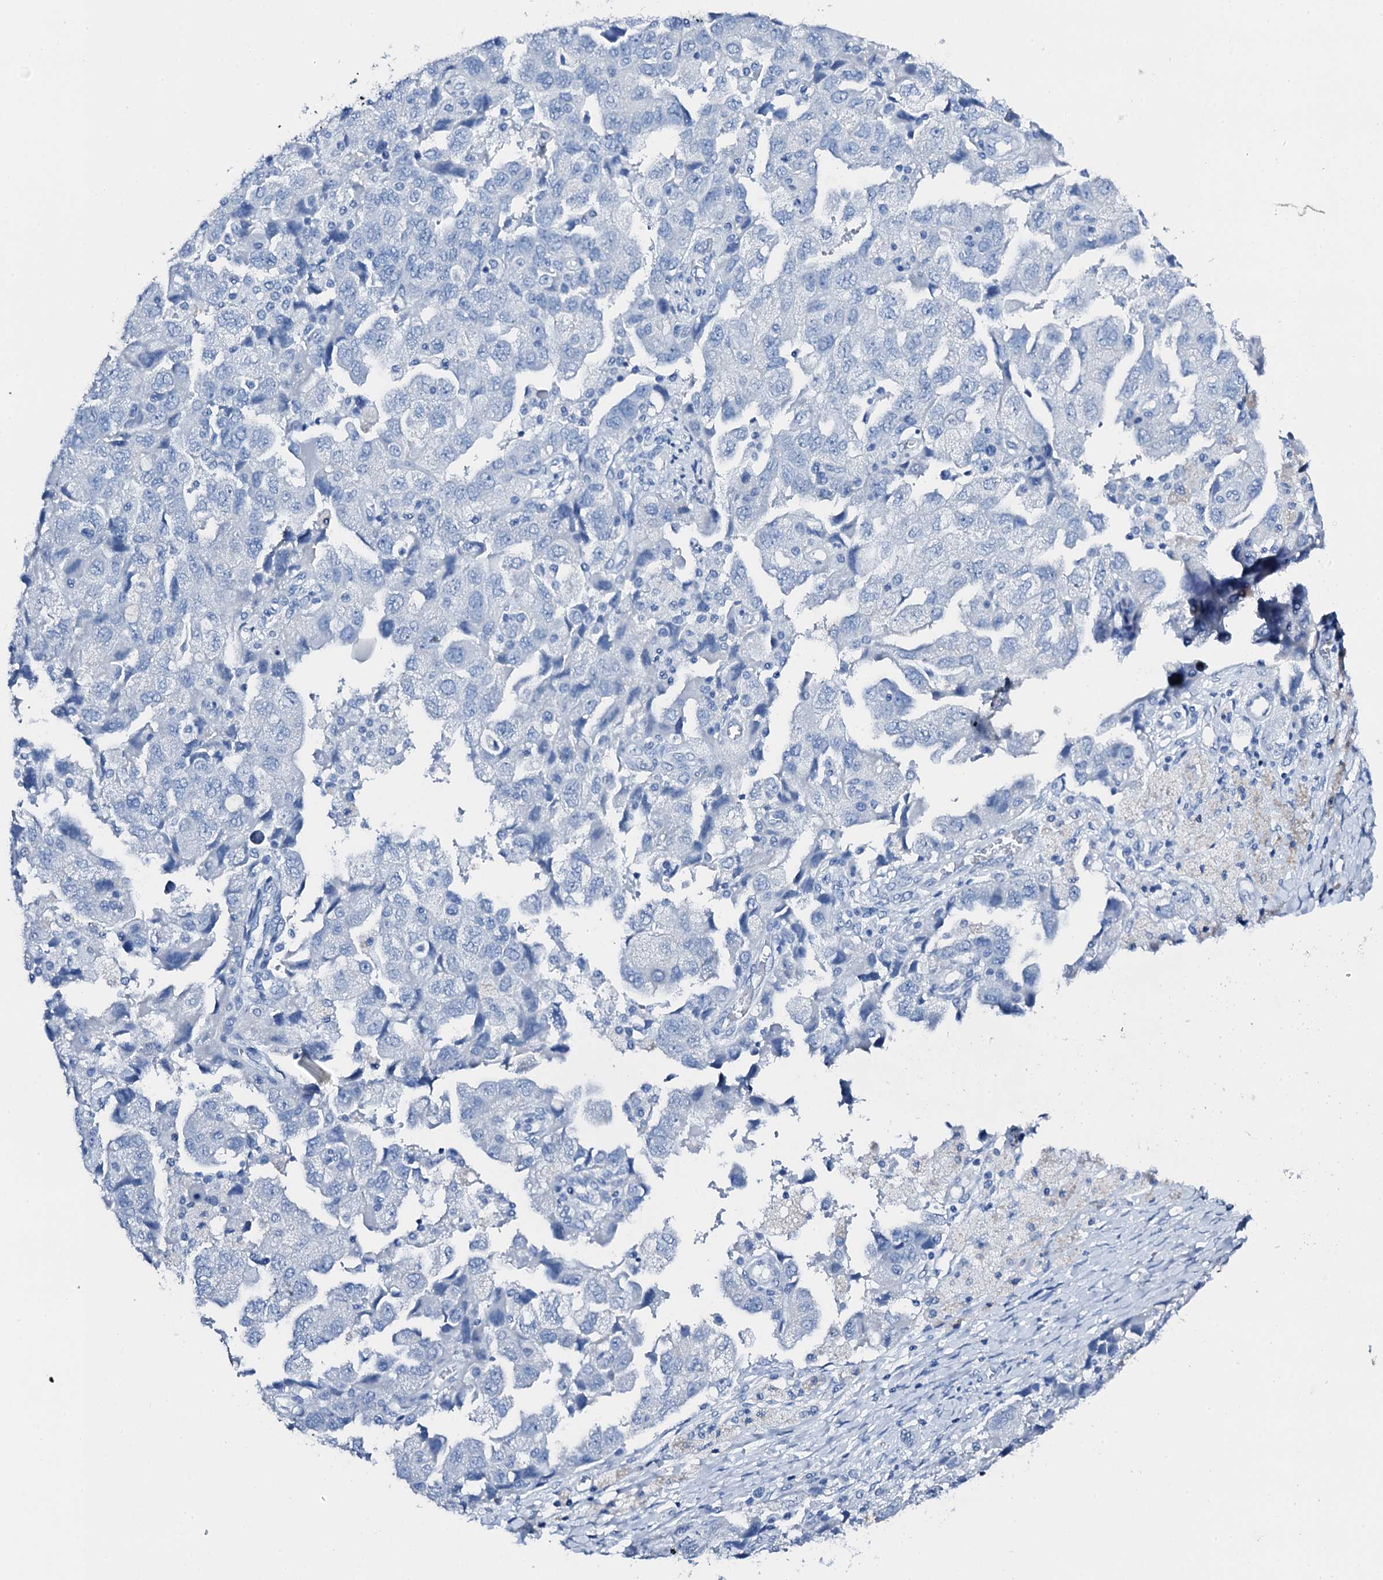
{"staining": {"intensity": "negative", "quantity": "none", "location": "none"}, "tissue": "ovarian cancer", "cell_type": "Tumor cells", "image_type": "cancer", "snomed": [{"axis": "morphology", "description": "Carcinoma, NOS"}, {"axis": "morphology", "description": "Cystadenocarcinoma, serous, NOS"}, {"axis": "topography", "description": "Ovary"}], "caption": "Human ovarian carcinoma stained for a protein using IHC shows no positivity in tumor cells.", "gene": "PTH", "patient": {"sex": "female", "age": 69}}